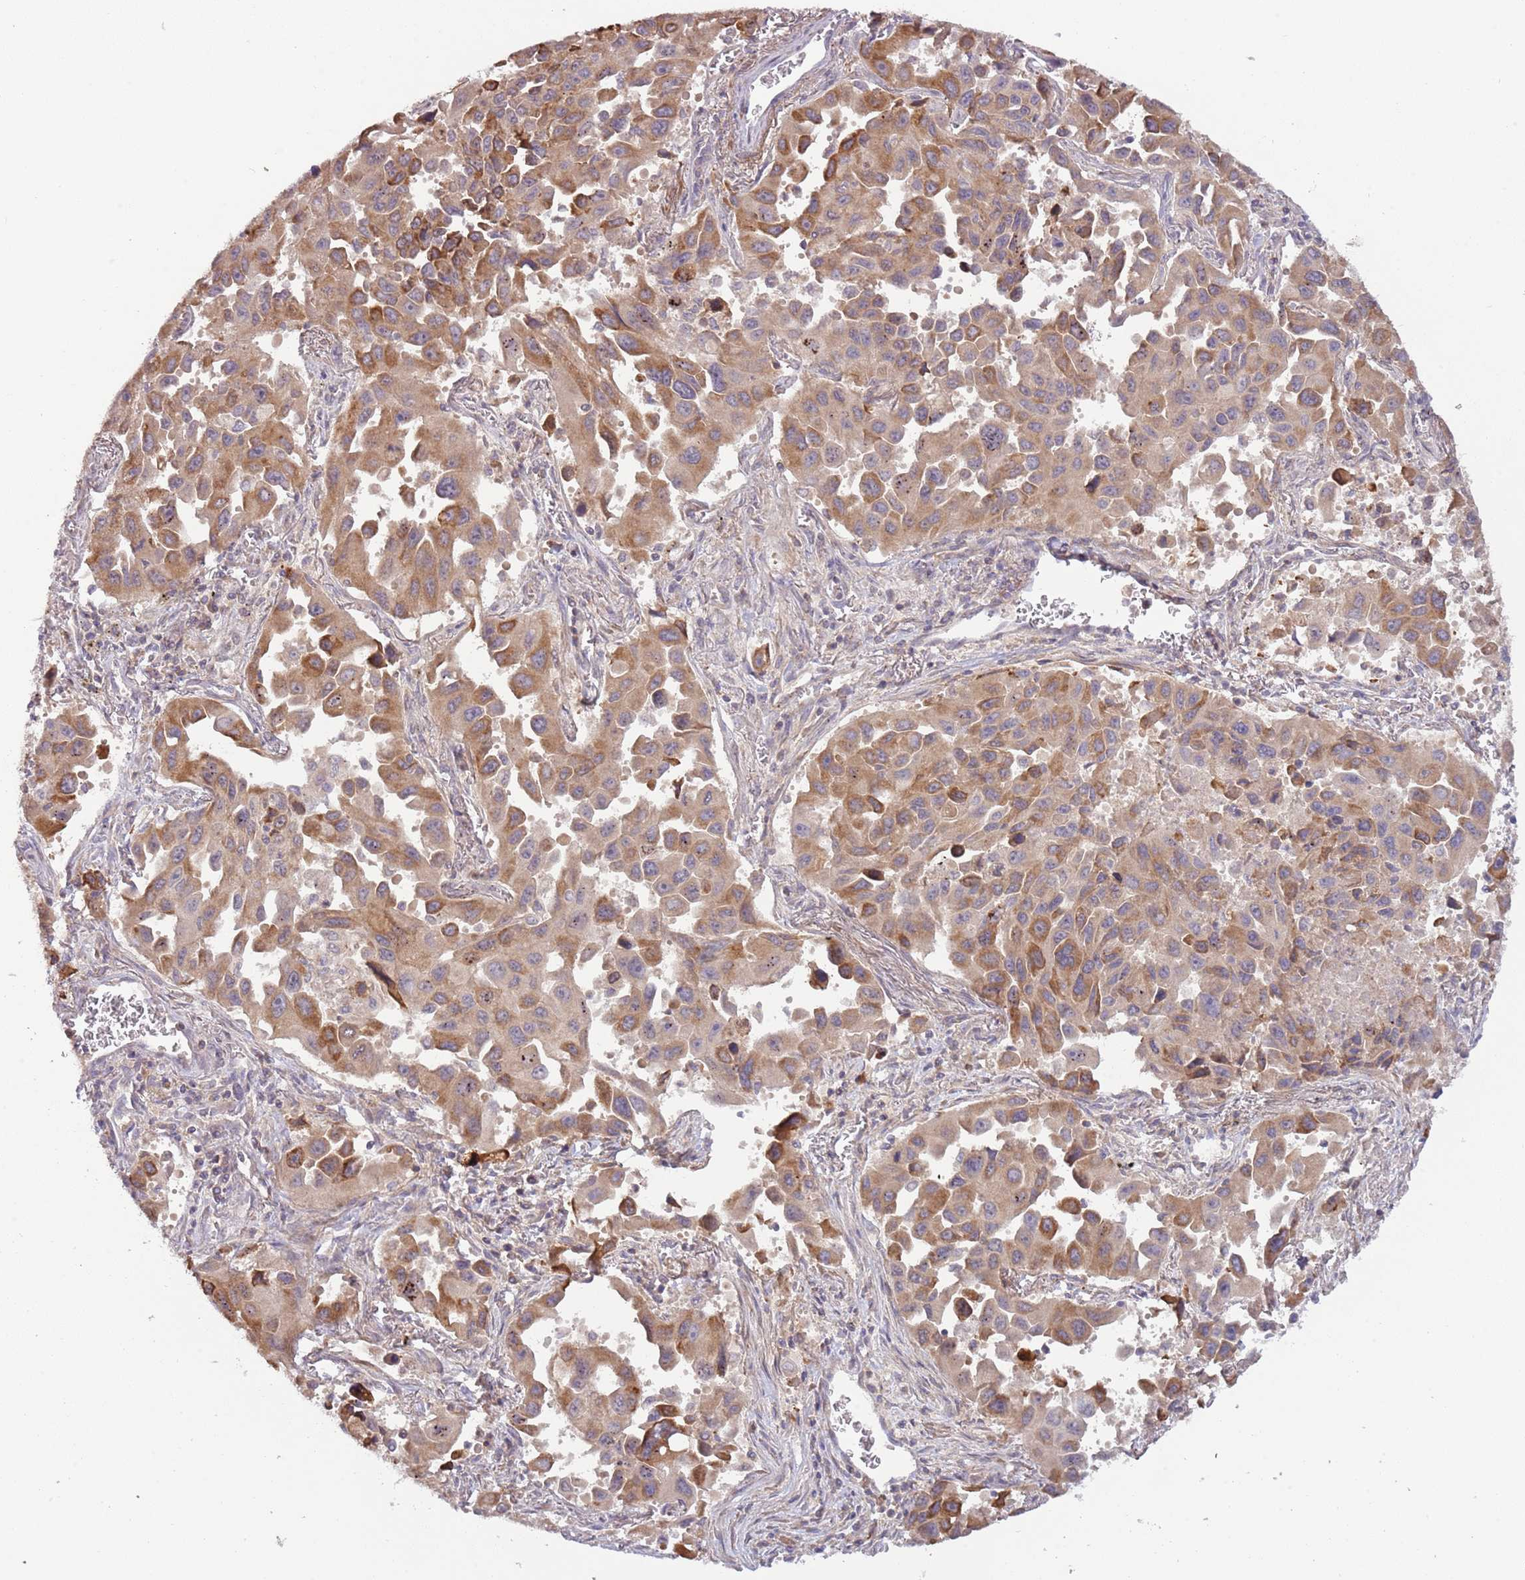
{"staining": {"intensity": "moderate", "quantity": ">75%", "location": "cytoplasmic/membranous"}, "tissue": "lung cancer", "cell_type": "Tumor cells", "image_type": "cancer", "snomed": [{"axis": "morphology", "description": "Adenocarcinoma, NOS"}, {"axis": "topography", "description": "Lung"}], "caption": "Lung cancer (adenocarcinoma) stained for a protein displays moderate cytoplasmic/membranous positivity in tumor cells.", "gene": "DTD2", "patient": {"sex": "male", "age": 66}}